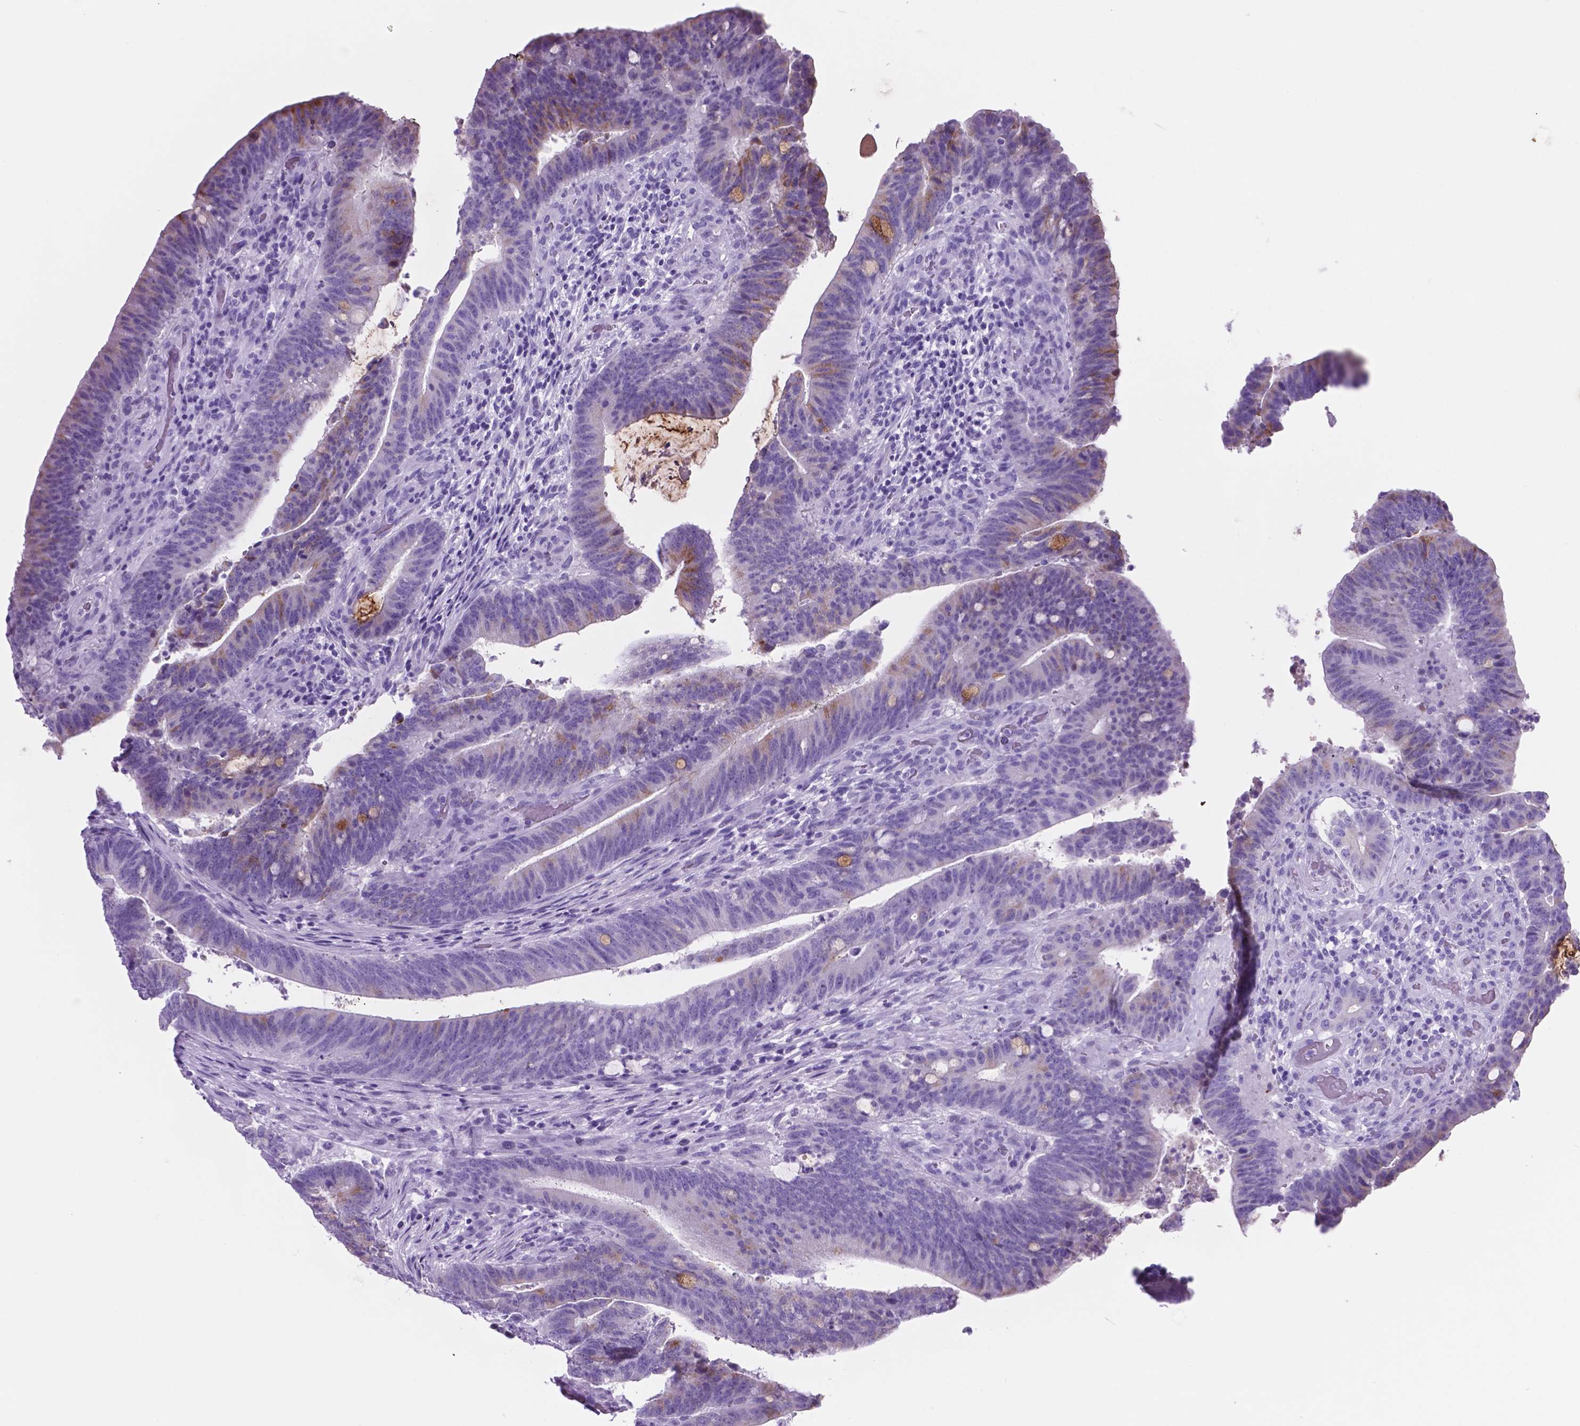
{"staining": {"intensity": "negative", "quantity": "none", "location": "none"}, "tissue": "colorectal cancer", "cell_type": "Tumor cells", "image_type": "cancer", "snomed": [{"axis": "morphology", "description": "Adenocarcinoma, NOS"}, {"axis": "topography", "description": "Colon"}], "caption": "IHC of colorectal cancer (adenocarcinoma) exhibits no positivity in tumor cells.", "gene": "C17orf107", "patient": {"sex": "female", "age": 43}}